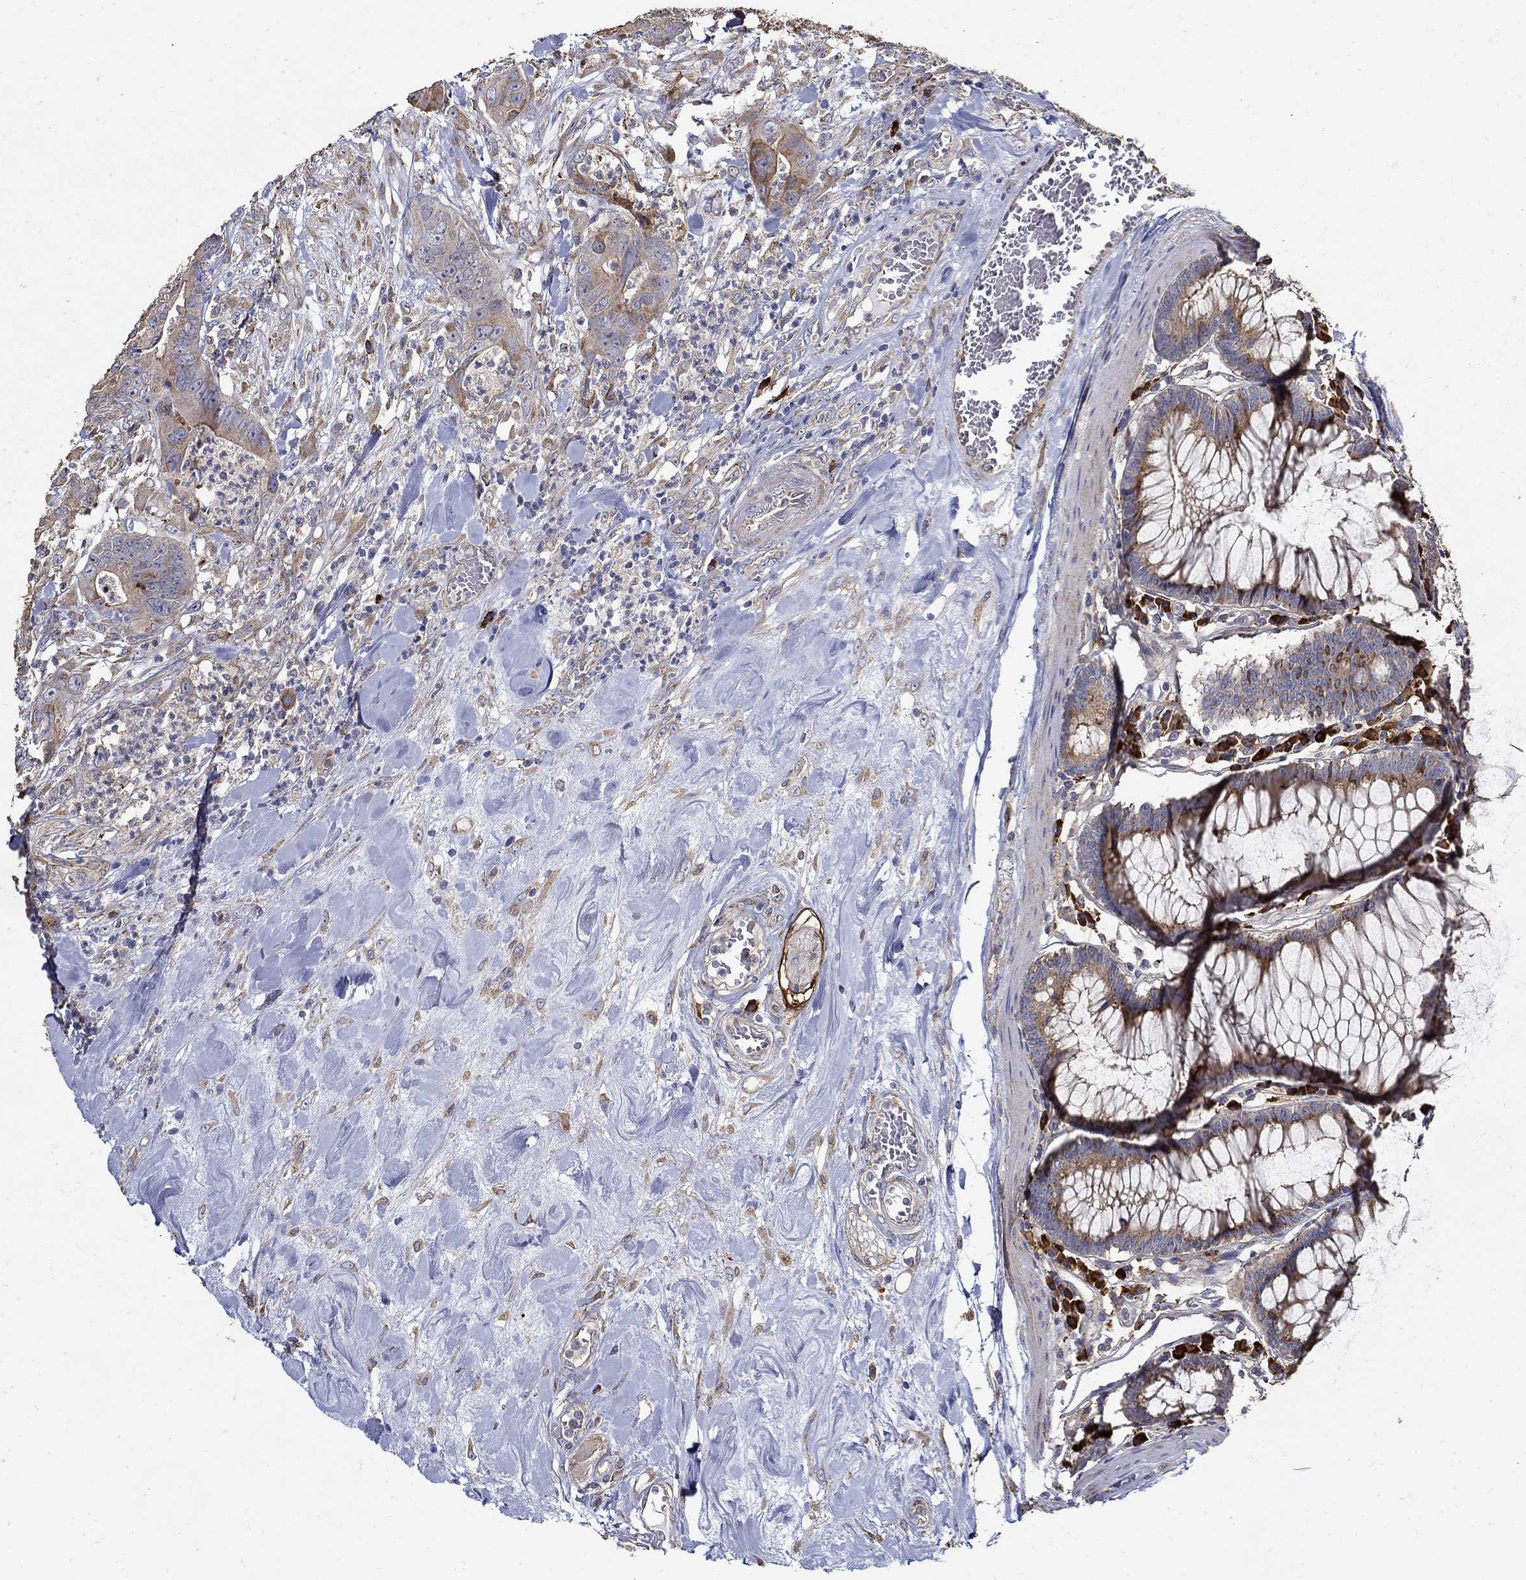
{"staining": {"intensity": "strong", "quantity": "<25%", "location": "cytoplasmic/membranous"}, "tissue": "colorectal cancer", "cell_type": "Tumor cells", "image_type": "cancer", "snomed": [{"axis": "morphology", "description": "Adenocarcinoma, NOS"}, {"axis": "topography", "description": "Colon"}], "caption": "Immunohistochemical staining of human adenocarcinoma (colorectal) exhibits medium levels of strong cytoplasmic/membranous protein positivity in approximately <25% of tumor cells. The protein is shown in brown color, while the nuclei are stained blue.", "gene": "EMILIN3", "patient": {"sex": "male", "age": 84}}